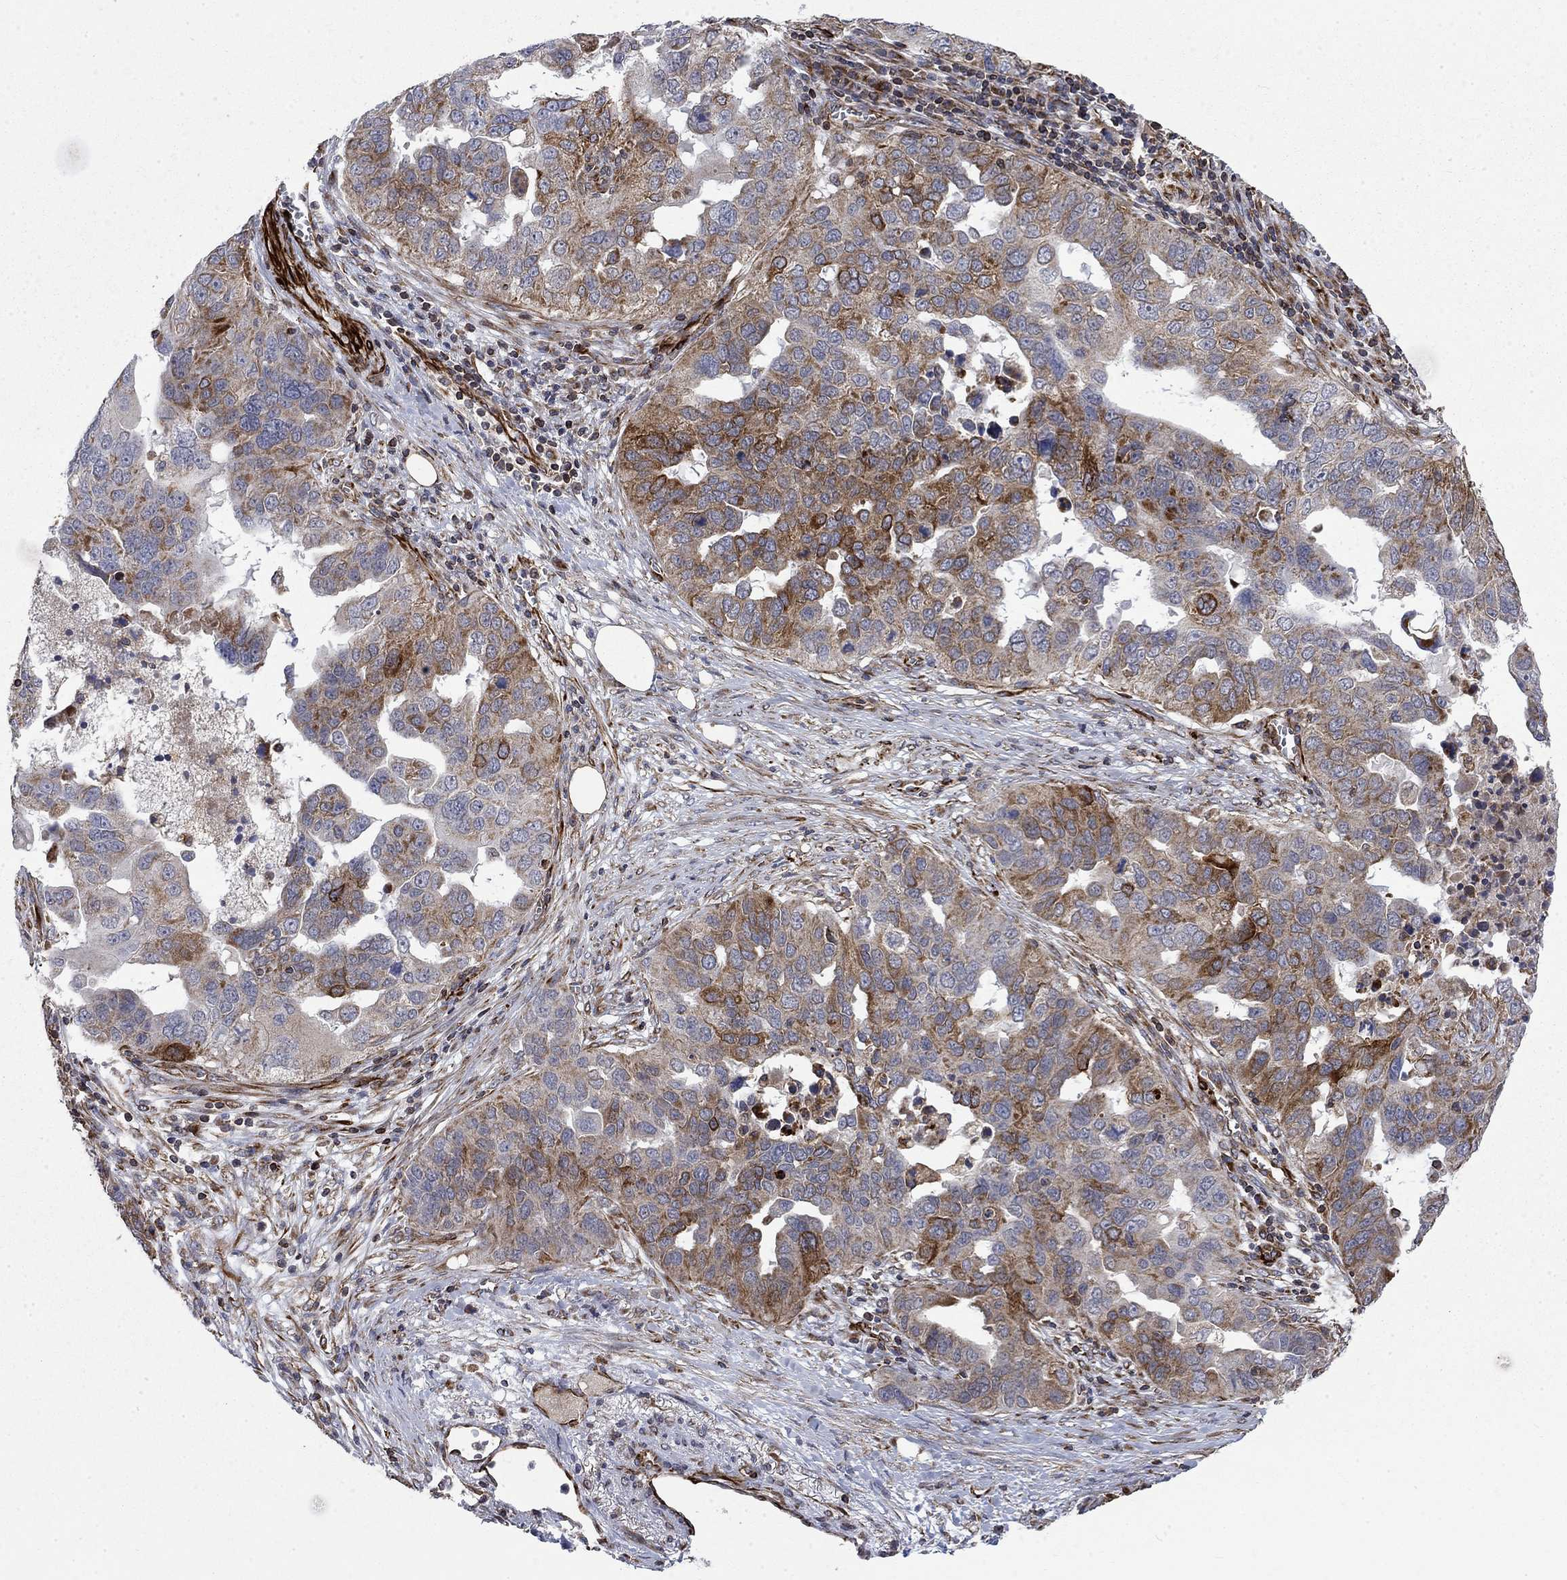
{"staining": {"intensity": "strong", "quantity": "<25%", "location": "cytoplasmic/membranous"}, "tissue": "ovarian cancer", "cell_type": "Tumor cells", "image_type": "cancer", "snomed": [{"axis": "morphology", "description": "Carcinoma, endometroid"}, {"axis": "topography", "description": "Soft tissue"}, {"axis": "topography", "description": "Ovary"}], "caption": "A micrograph of ovarian endometroid carcinoma stained for a protein demonstrates strong cytoplasmic/membranous brown staining in tumor cells. The protein of interest is shown in brown color, while the nuclei are stained blue.", "gene": "NDUFC1", "patient": {"sex": "female", "age": 52}}